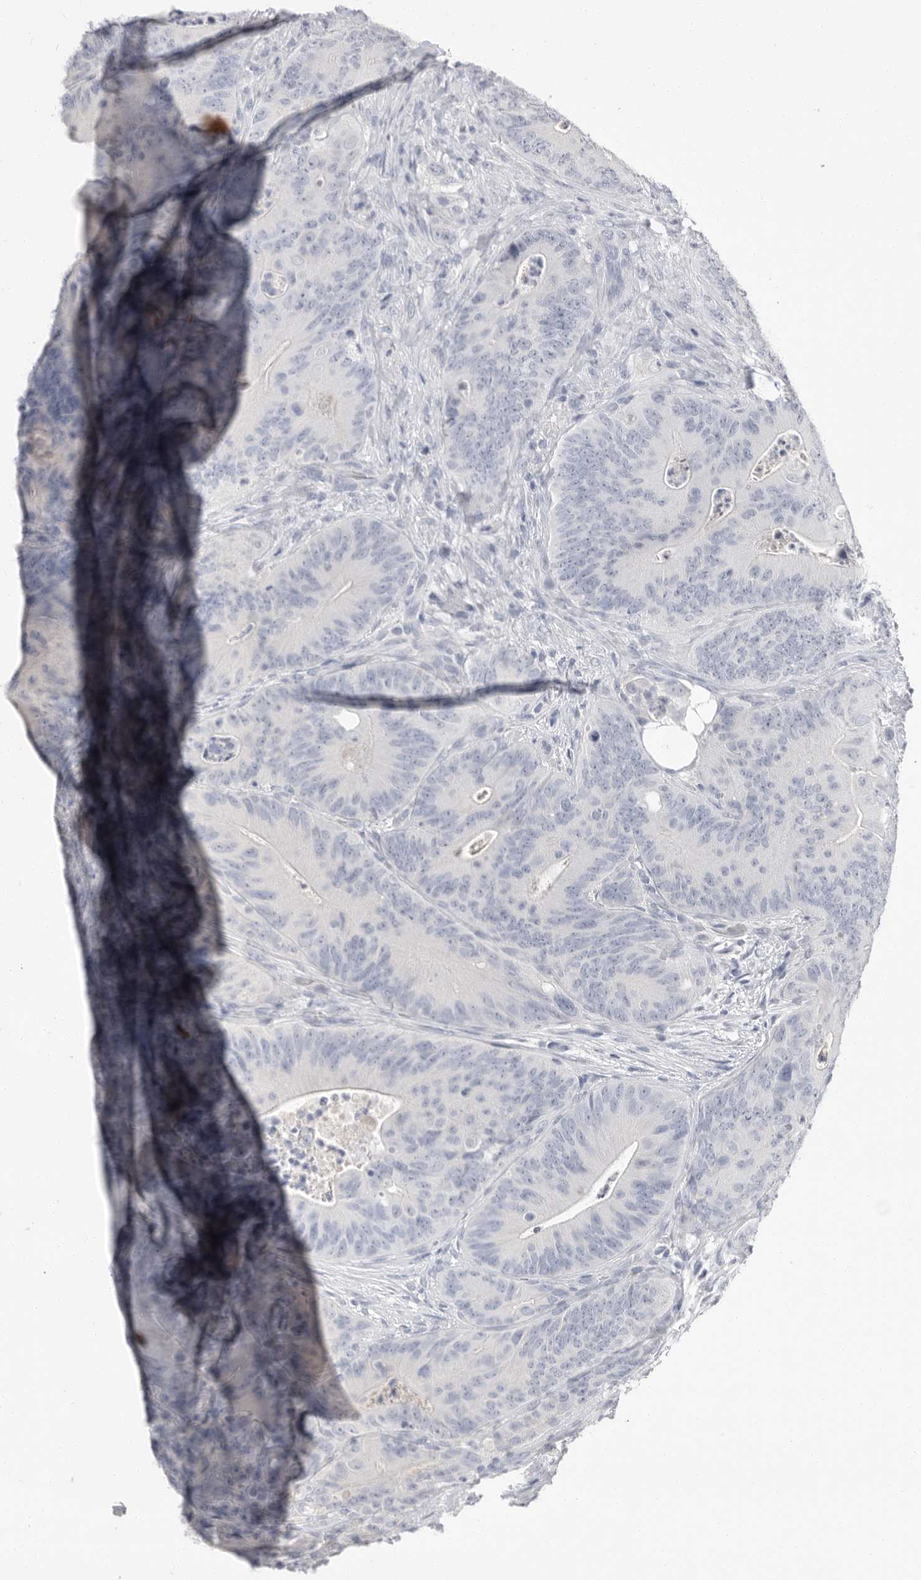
{"staining": {"intensity": "negative", "quantity": "none", "location": "none"}, "tissue": "colorectal cancer", "cell_type": "Tumor cells", "image_type": "cancer", "snomed": [{"axis": "morphology", "description": "Normal tissue, NOS"}, {"axis": "topography", "description": "Colon"}], "caption": "Colorectal cancer was stained to show a protein in brown. There is no significant expression in tumor cells. (Immunohistochemistry (ihc), brightfield microscopy, high magnification).", "gene": "APOA2", "patient": {"sex": "female", "age": 82}}